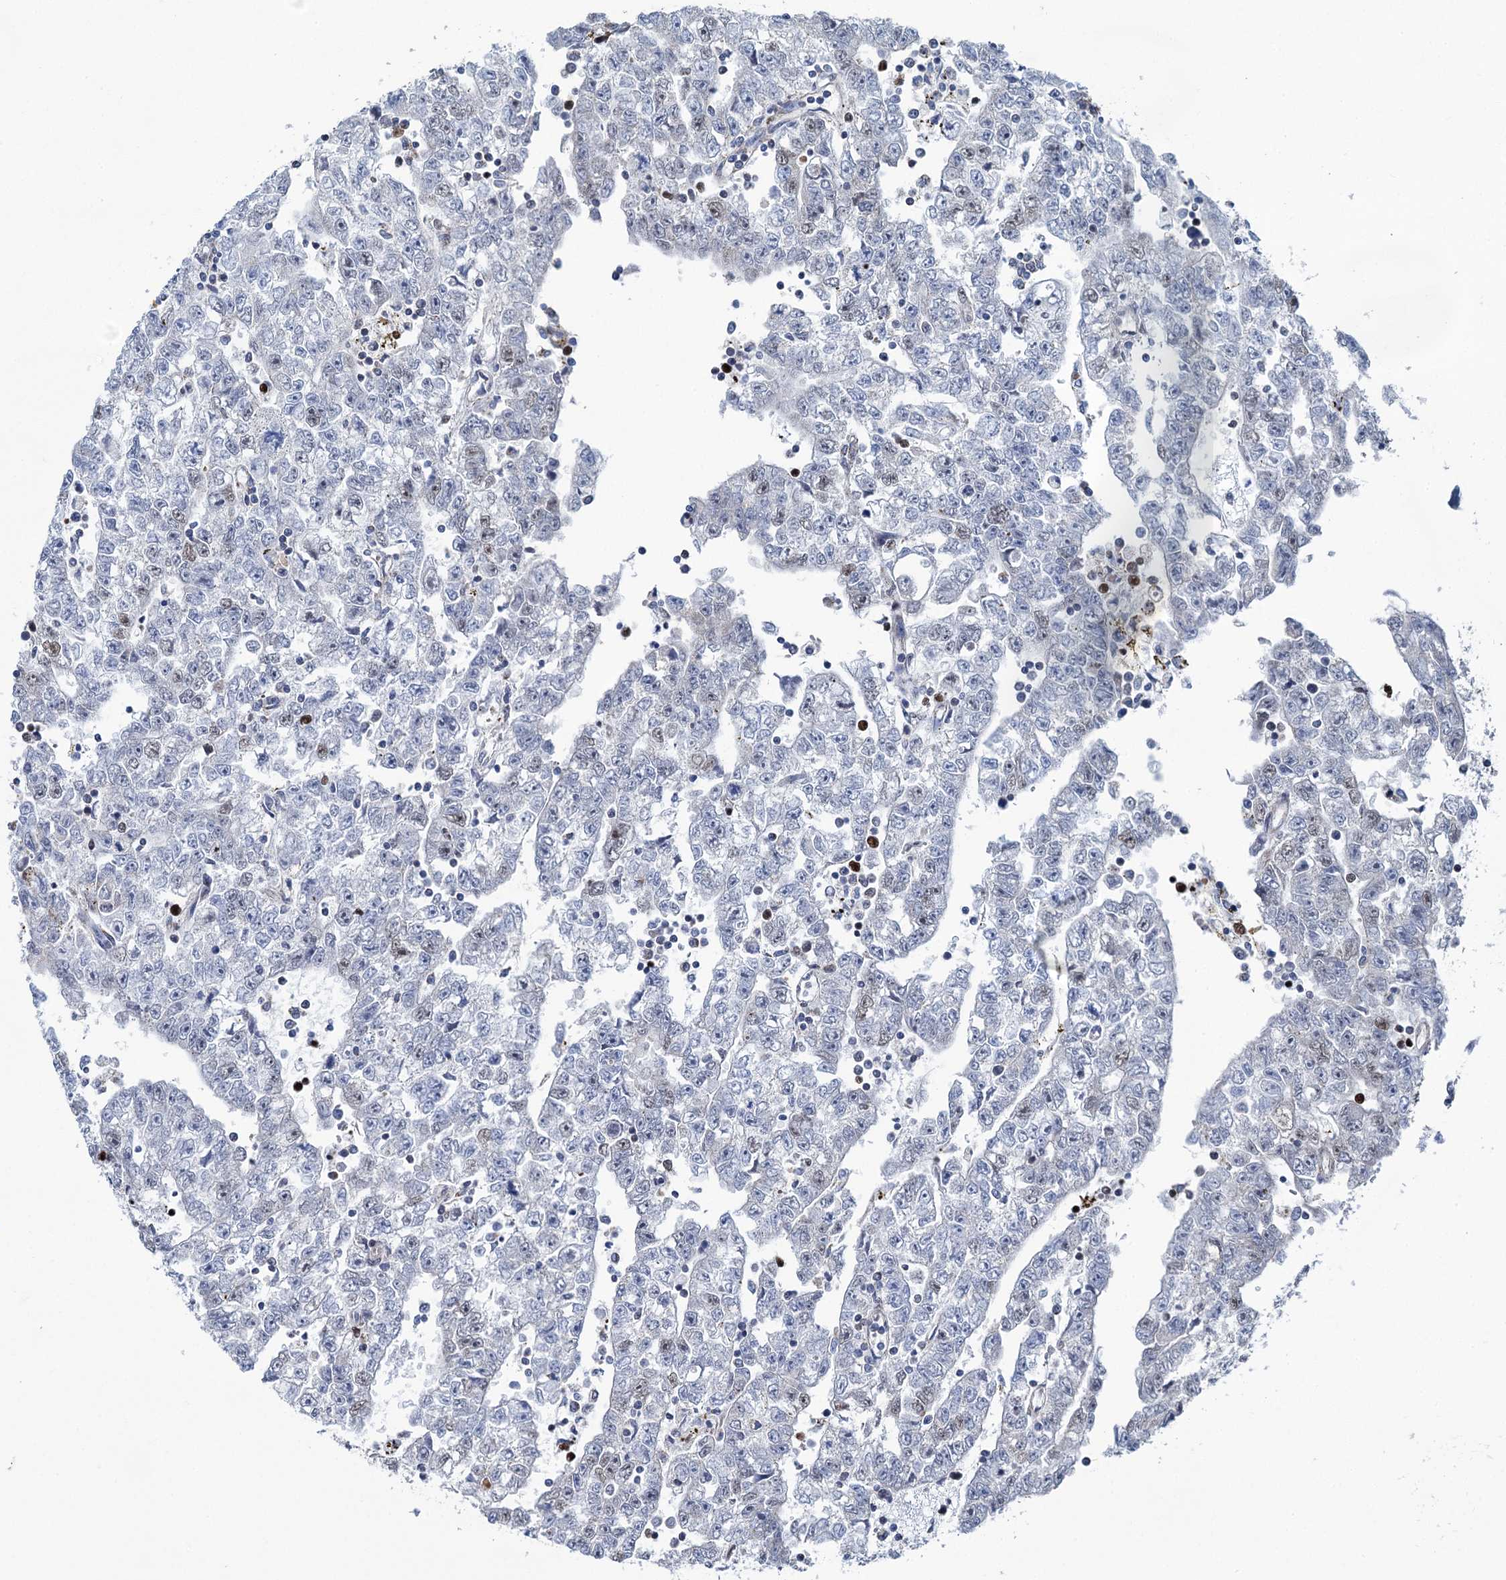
{"staining": {"intensity": "negative", "quantity": "none", "location": "none"}, "tissue": "testis cancer", "cell_type": "Tumor cells", "image_type": "cancer", "snomed": [{"axis": "morphology", "description": "Carcinoma, Embryonal, NOS"}, {"axis": "topography", "description": "Testis"}], "caption": "Immunohistochemistry histopathology image of neoplastic tissue: human testis cancer (embryonal carcinoma) stained with DAB (3,3'-diaminobenzidine) displays no significant protein staining in tumor cells.", "gene": "MORN3", "patient": {"sex": "male", "age": 25}}